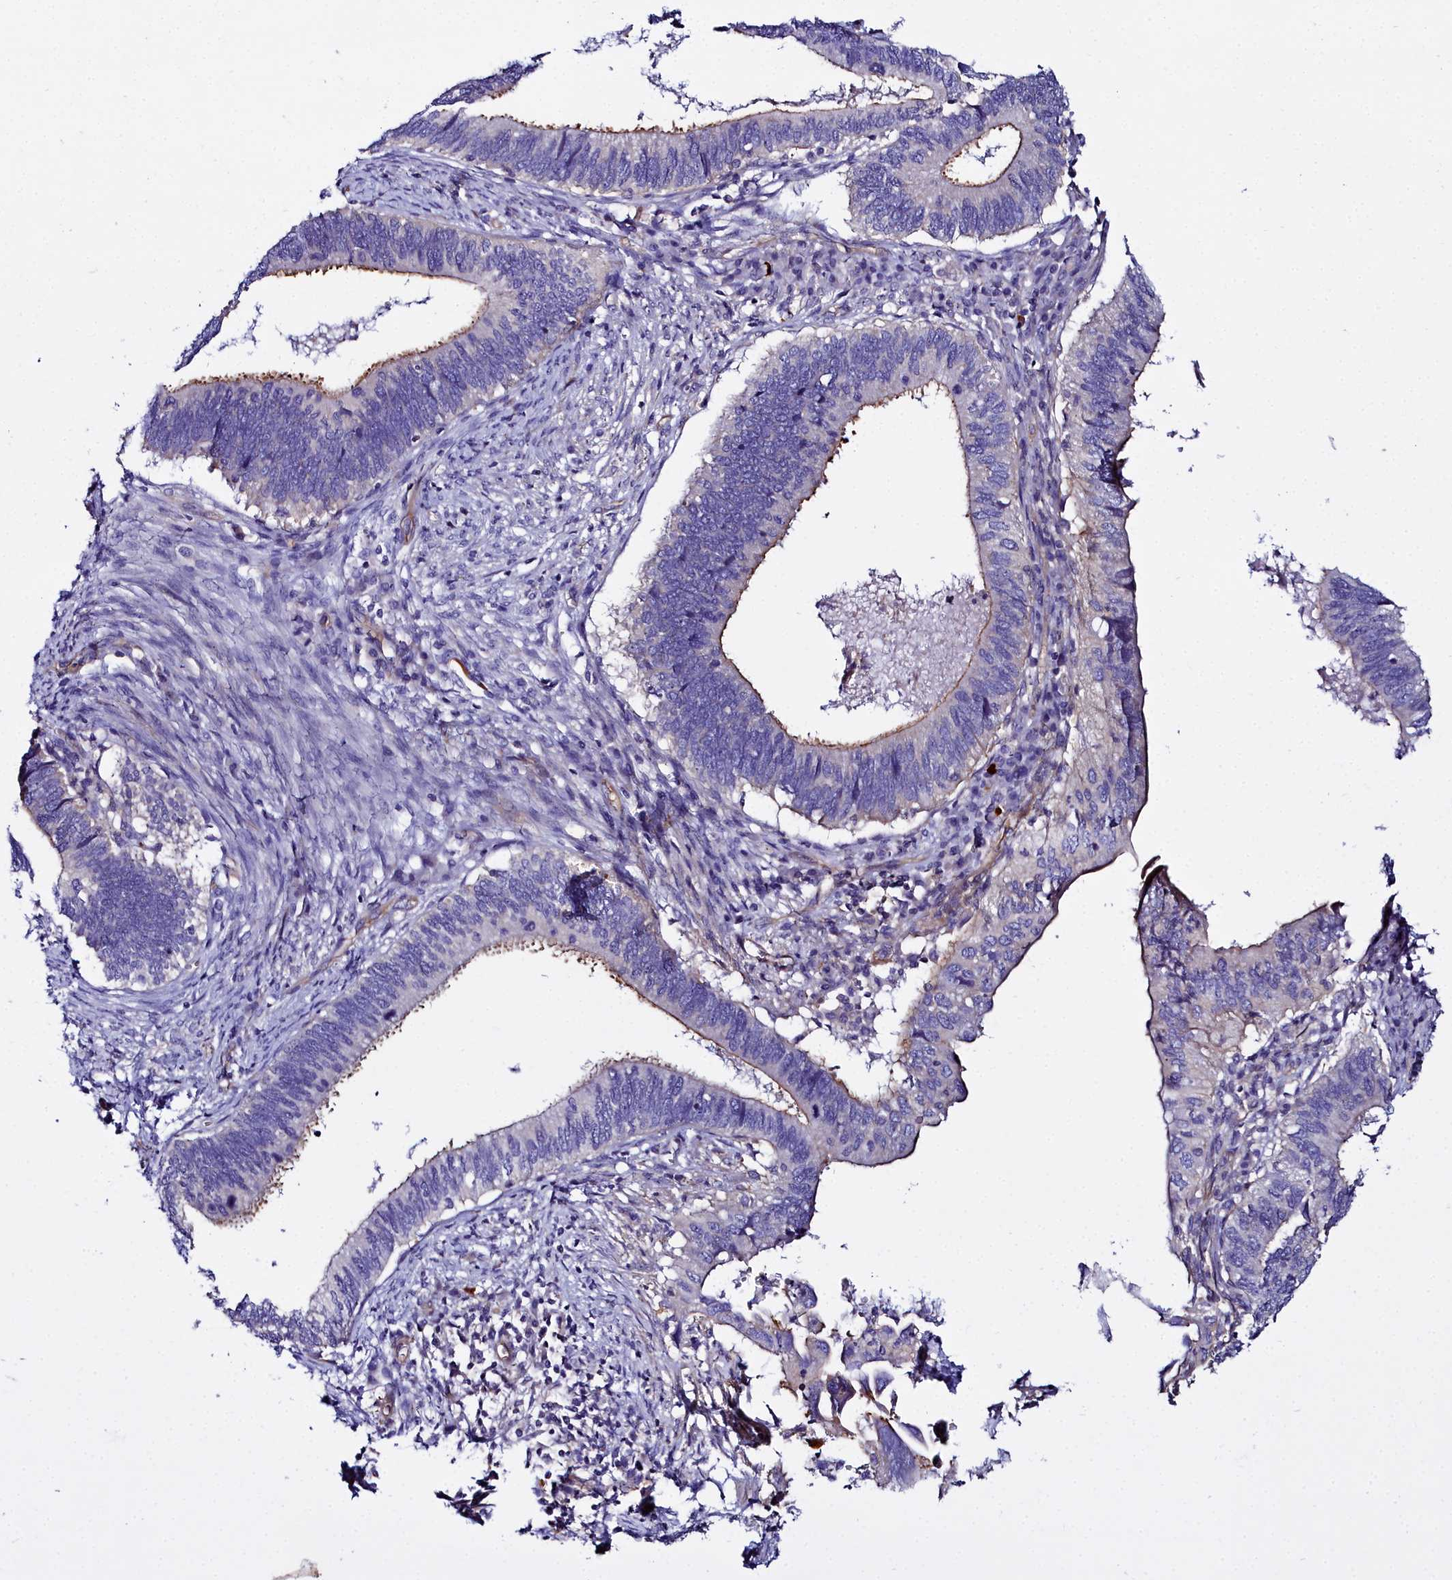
{"staining": {"intensity": "moderate", "quantity": "<25%", "location": "cytoplasmic/membranous"}, "tissue": "cervical cancer", "cell_type": "Tumor cells", "image_type": "cancer", "snomed": [{"axis": "morphology", "description": "Adenocarcinoma, NOS"}, {"axis": "topography", "description": "Cervix"}], "caption": "This is an image of IHC staining of cervical cancer, which shows moderate expression in the cytoplasmic/membranous of tumor cells.", "gene": "FADS3", "patient": {"sex": "female", "age": 42}}